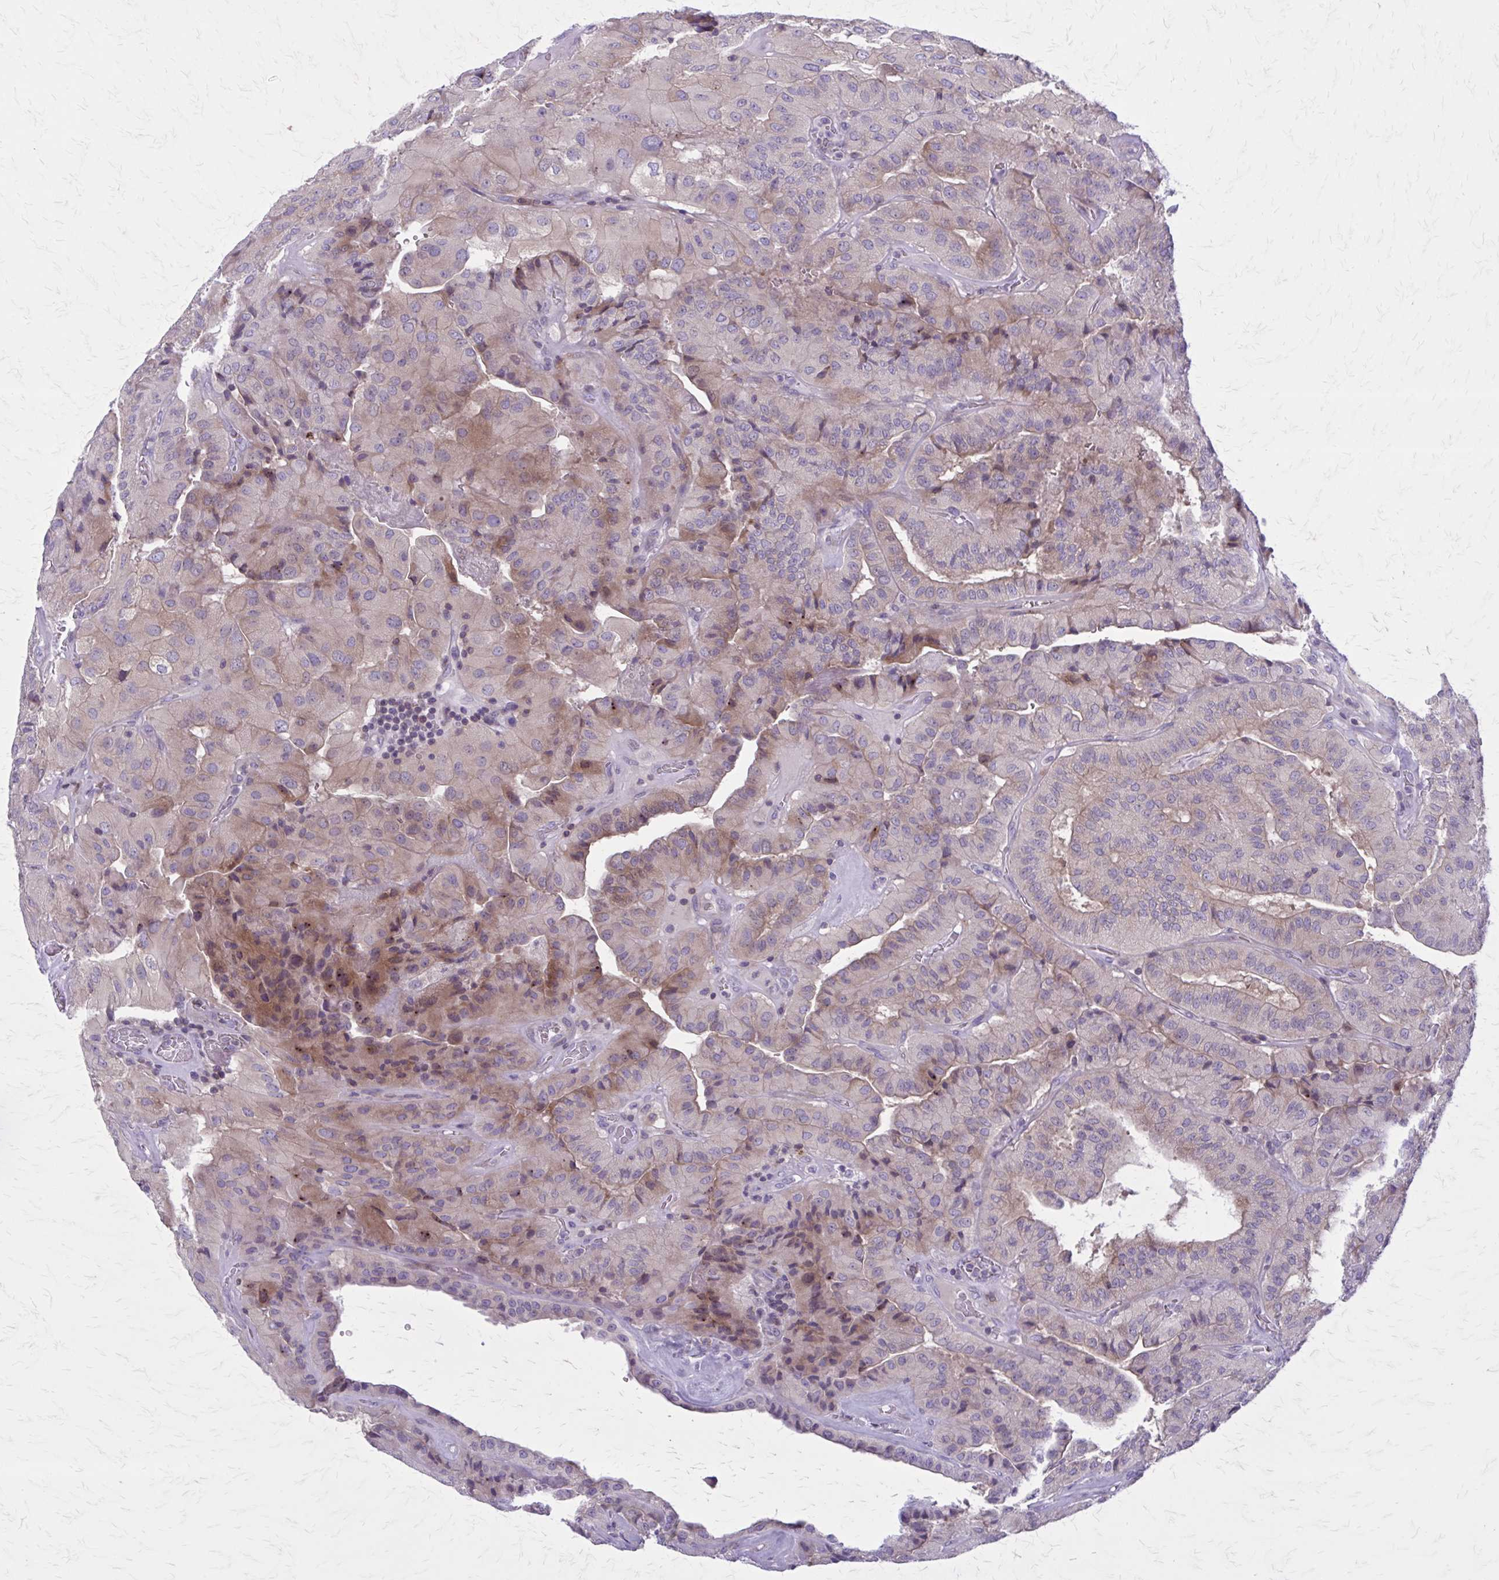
{"staining": {"intensity": "weak", "quantity": "25%-75%", "location": "cytoplasmic/membranous"}, "tissue": "thyroid cancer", "cell_type": "Tumor cells", "image_type": "cancer", "snomed": [{"axis": "morphology", "description": "Normal tissue, NOS"}, {"axis": "morphology", "description": "Papillary adenocarcinoma, NOS"}, {"axis": "topography", "description": "Thyroid gland"}], "caption": "DAB immunohistochemical staining of thyroid papillary adenocarcinoma shows weak cytoplasmic/membranous protein positivity in approximately 25%-75% of tumor cells.", "gene": "PITPNM1", "patient": {"sex": "female", "age": 59}}